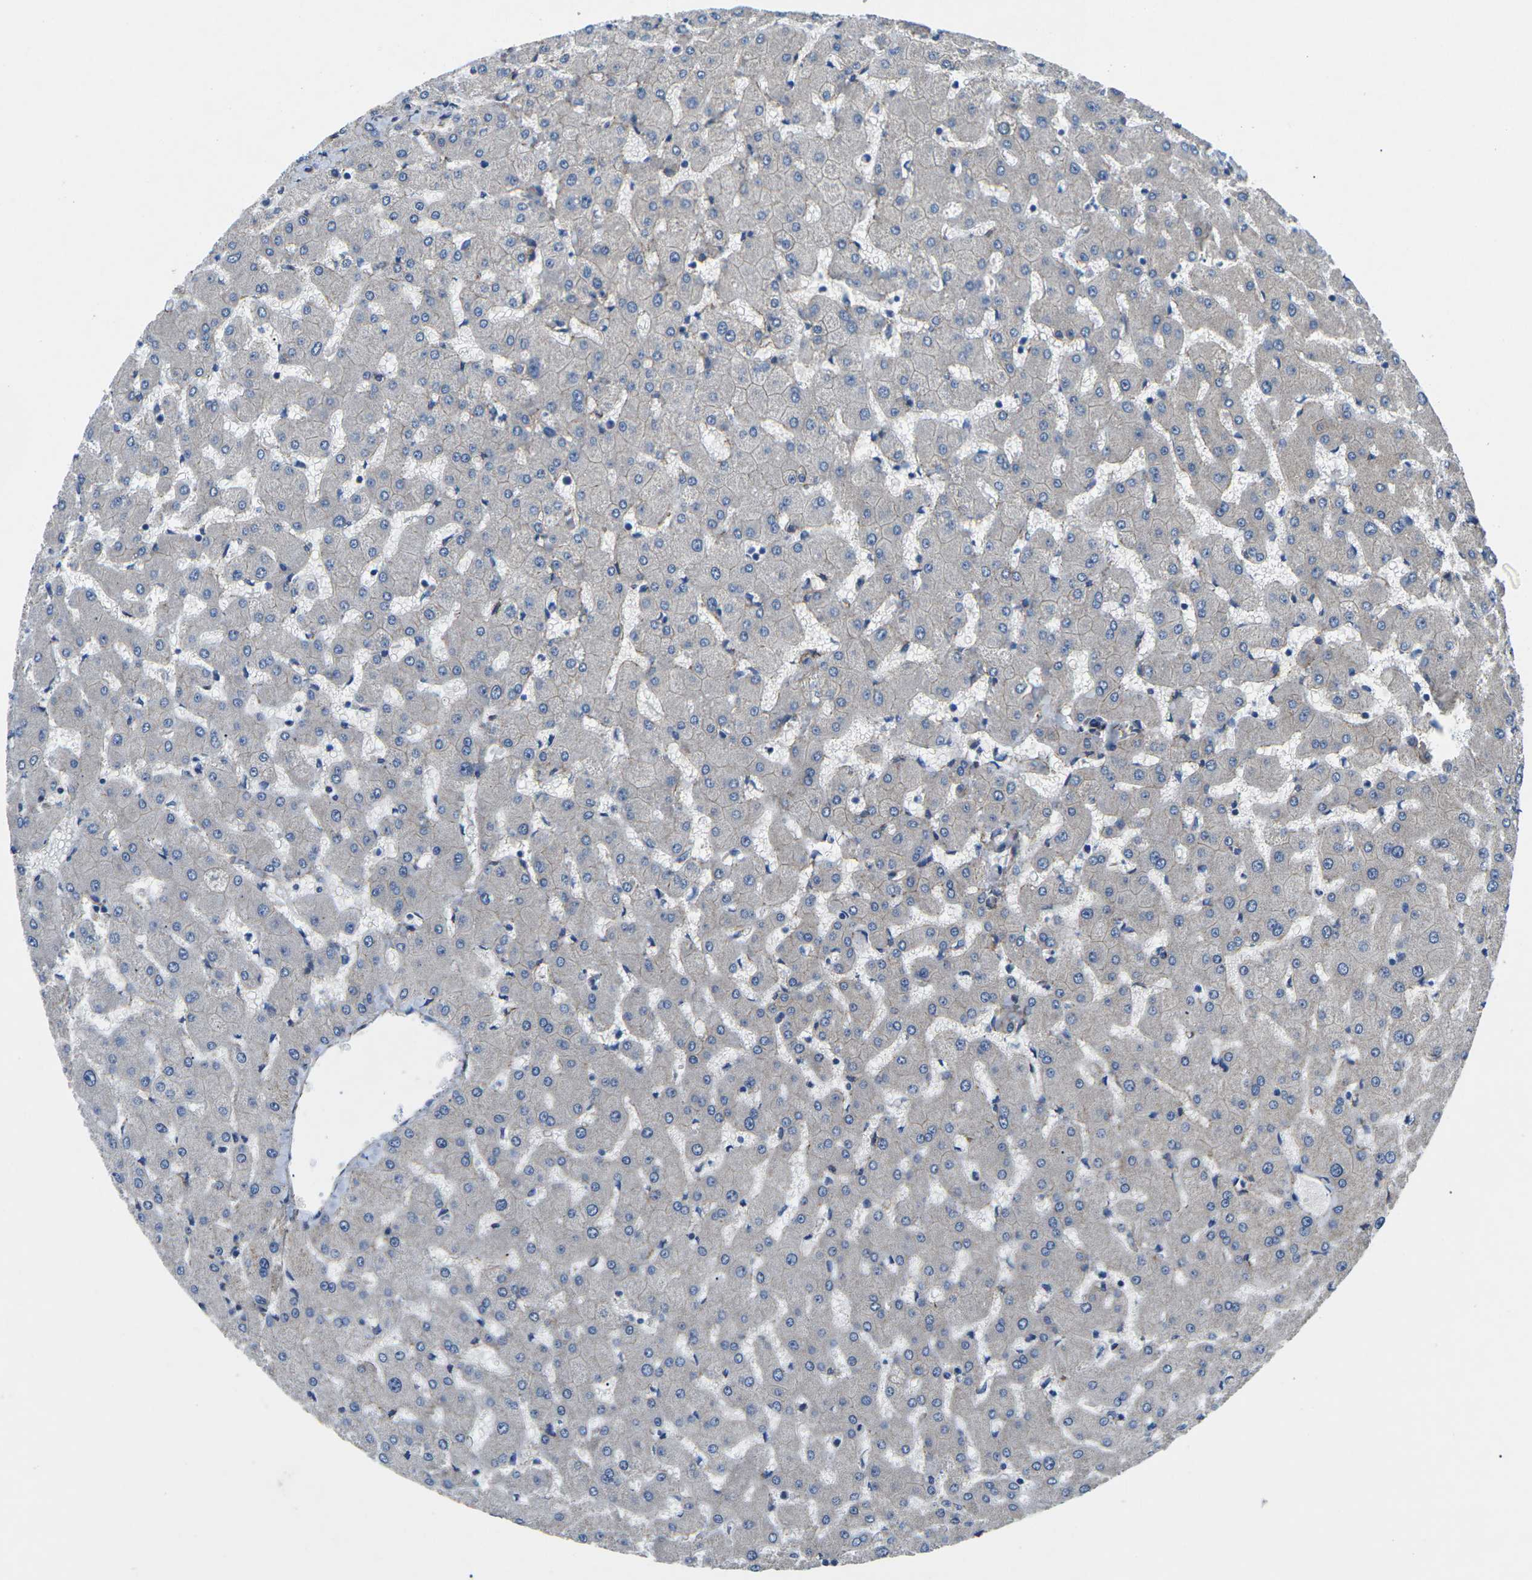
{"staining": {"intensity": "moderate", "quantity": "25%-75%", "location": "cytoplasmic/membranous"}, "tissue": "liver", "cell_type": "Hepatocytes", "image_type": "normal", "snomed": [{"axis": "morphology", "description": "Normal tissue, NOS"}, {"axis": "topography", "description": "Liver"}], "caption": "Immunohistochemistry micrograph of unremarkable liver stained for a protein (brown), which displays medium levels of moderate cytoplasmic/membranous positivity in about 25%-75% of hepatocytes.", "gene": "CTNND1", "patient": {"sex": "female", "age": 63}}